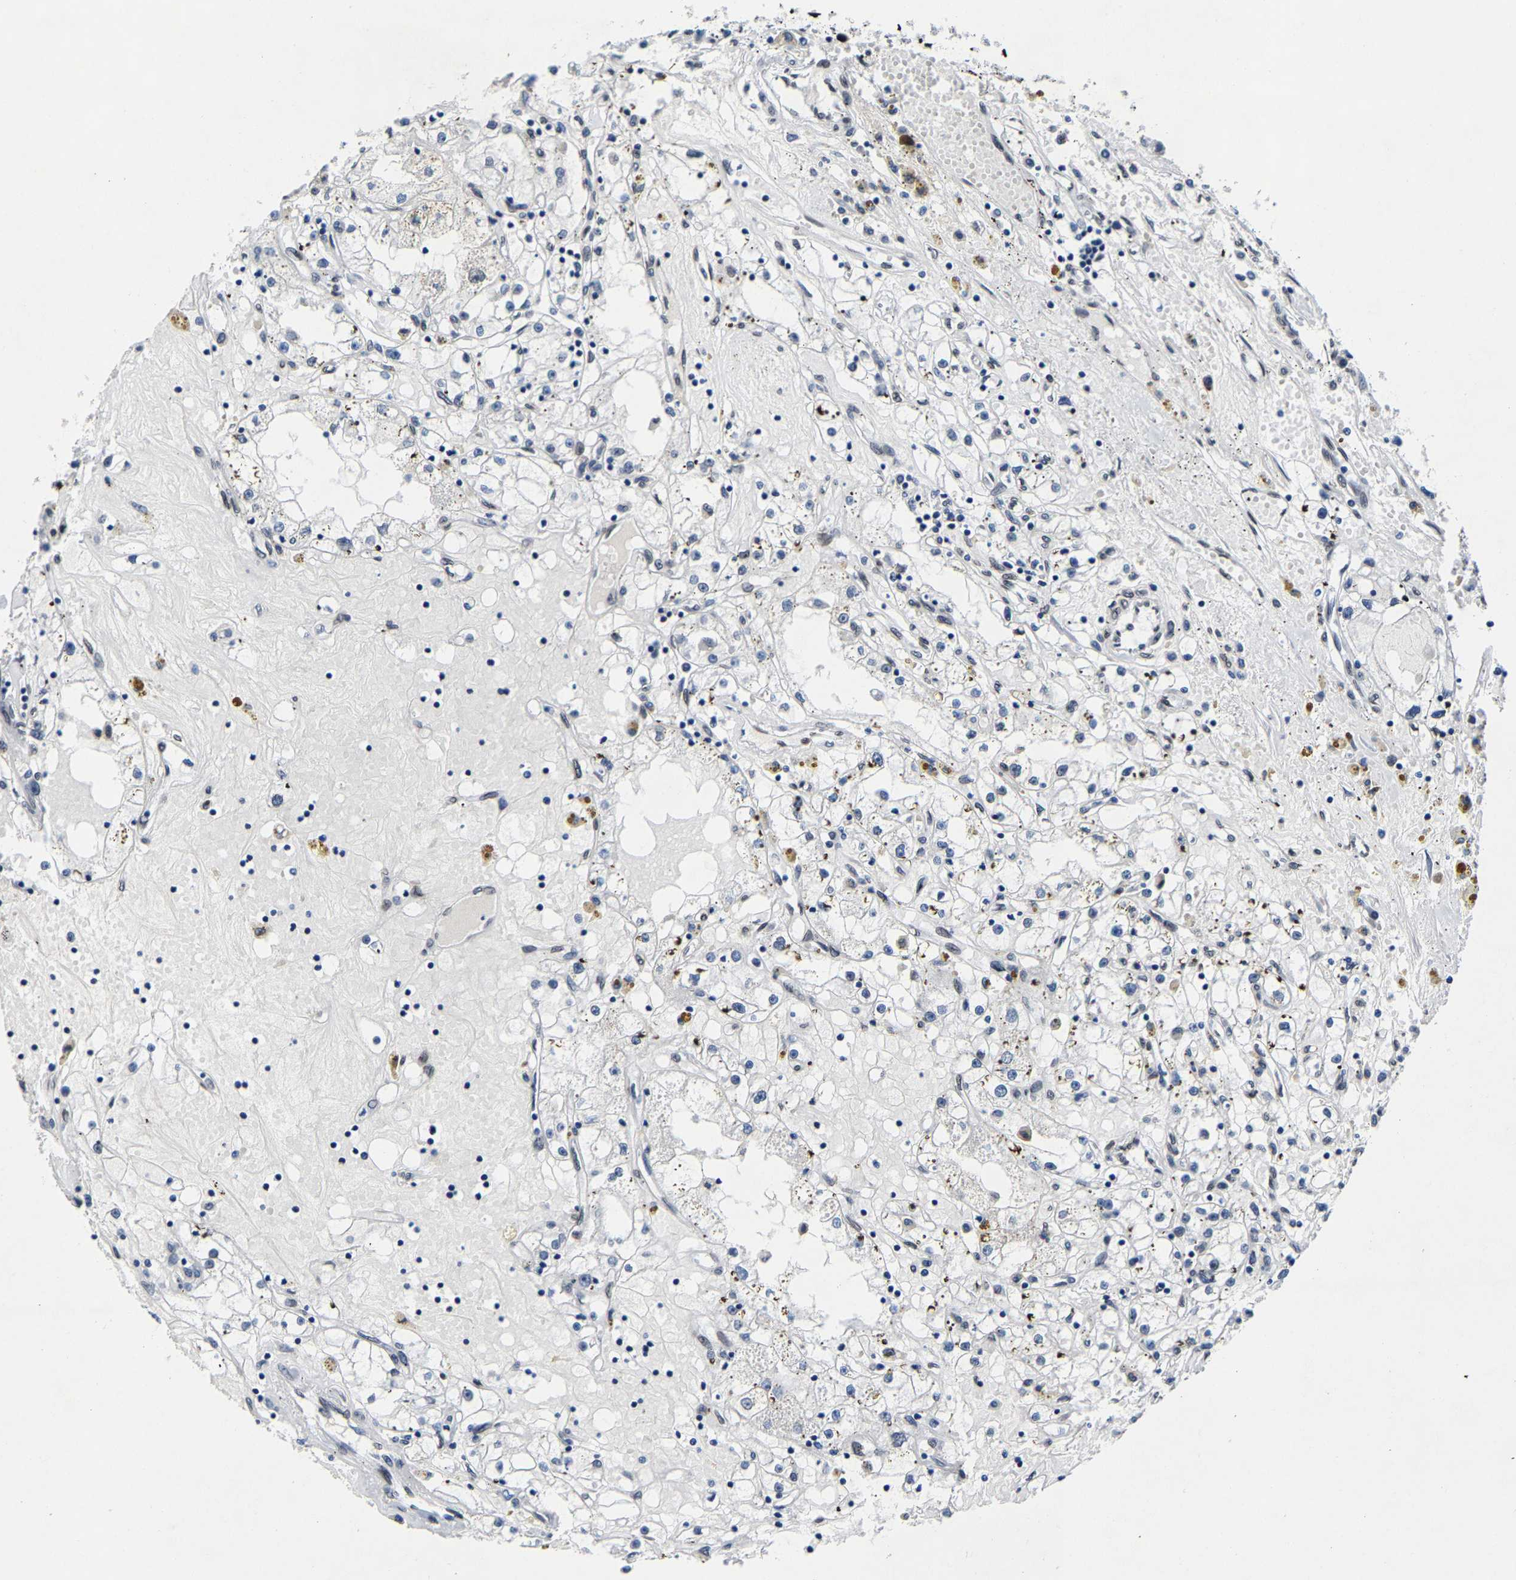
{"staining": {"intensity": "negative", "quantity": "none", "location": "none"}, "tissue": "renal cancer", "cell_type": "Tumor cells", "image_type": "cancer", "snomed": [{"axis": "morphology", "description": "Adenocarcinoma, NOS"}, {"axis": "topography", "description": "Kidney"}], "caption": "The histopathology image reveals no staining of tumor cells in renal cancer.", "gene": "UBN2", "patient": {"sex": "male", "age": 56}}